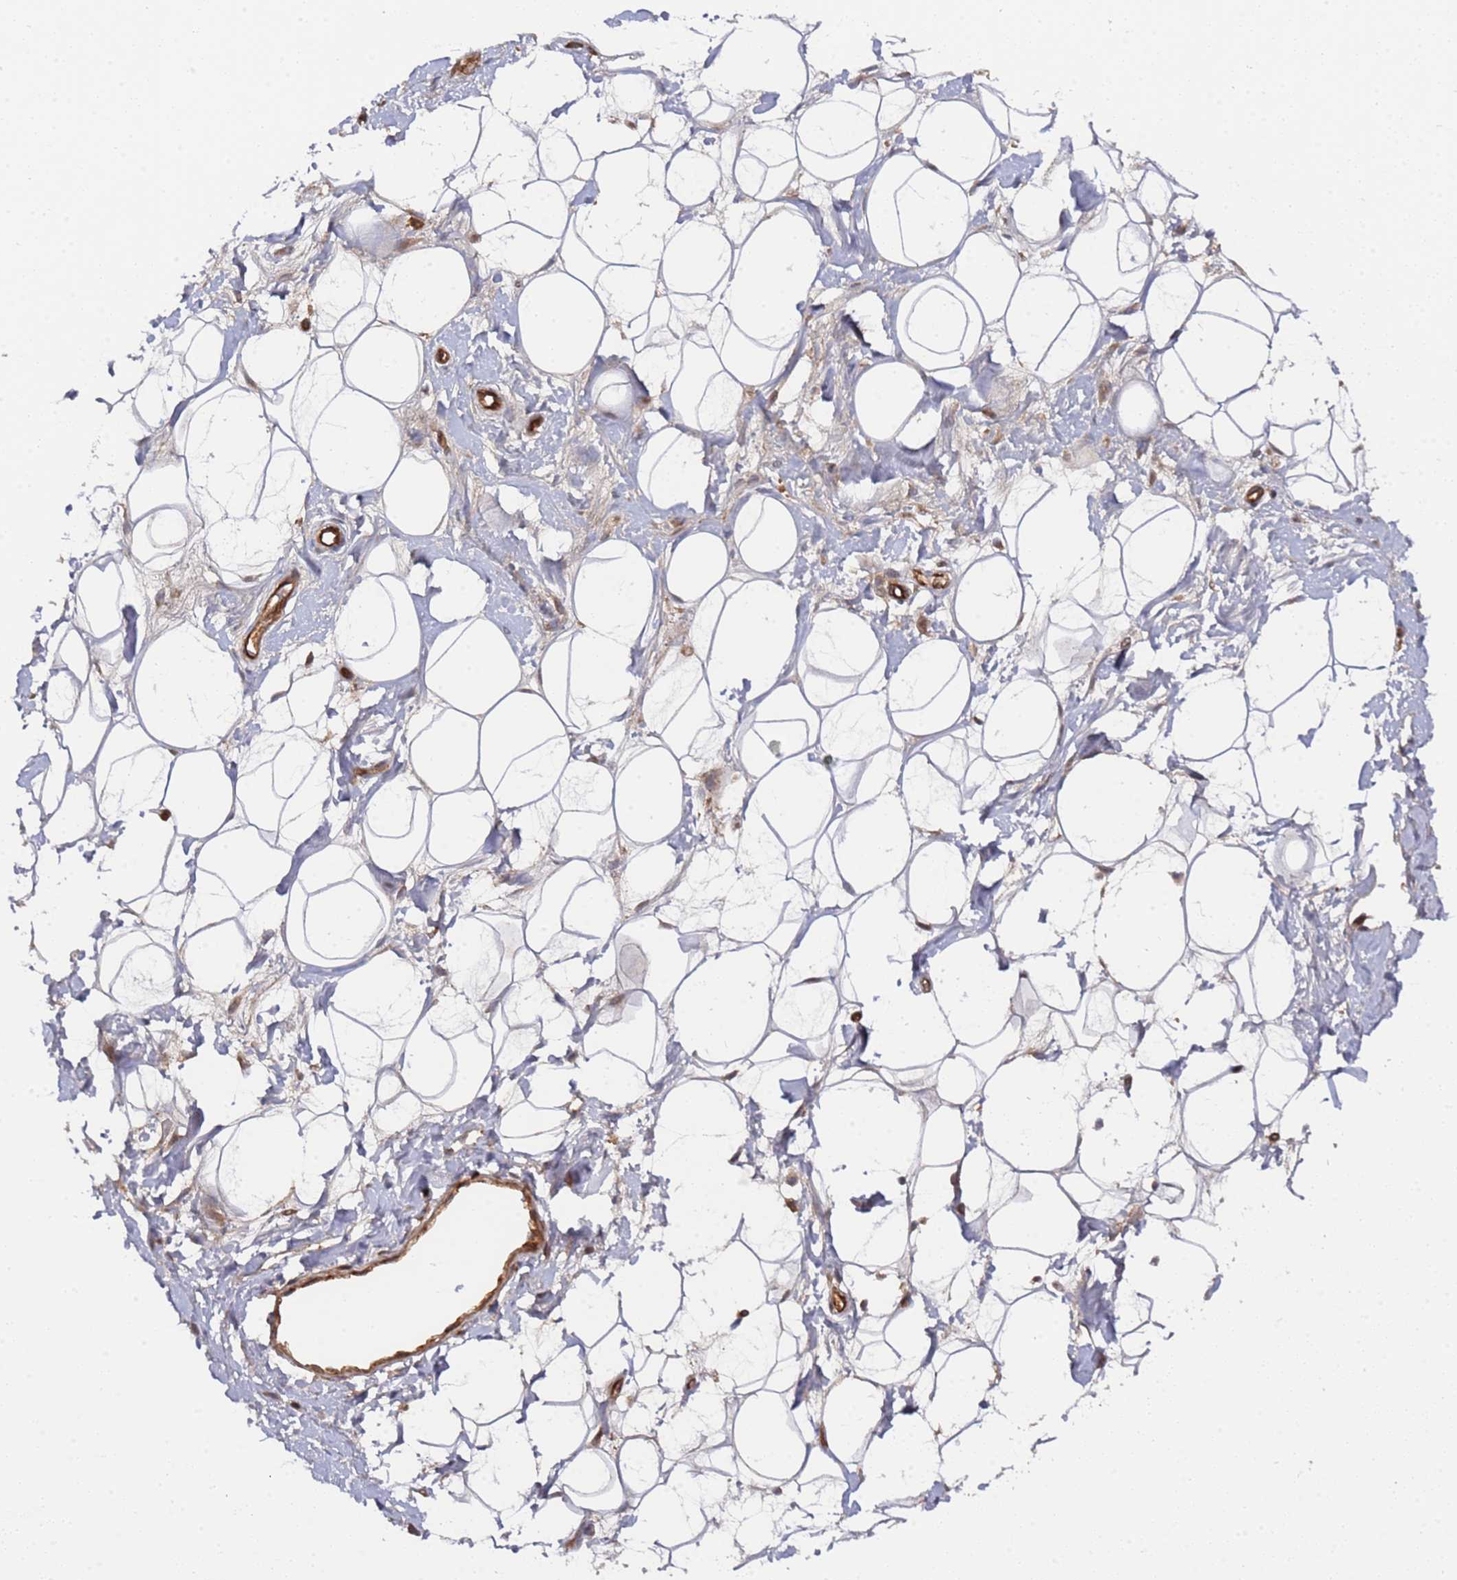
{"staining": {"intensity": "moderate", "quantity": "<25%", "location": "nuclear"}, "tissue": "adipose tissue", "cell_type": "Adipocytes", "image_type": "normal", "snomed": [{"axis": "morphology", "description": "Normal tissue, NOS"}, {"axis": "topography", "description": "Breast"}], "caption": "Adipocytes demonstrate low levels of moderate nuclear positivity in approximately <25% of cells in unremarkable adipose tissue.", "gene": "DDX60", "patient": {"sex": "female", "age": 26}}